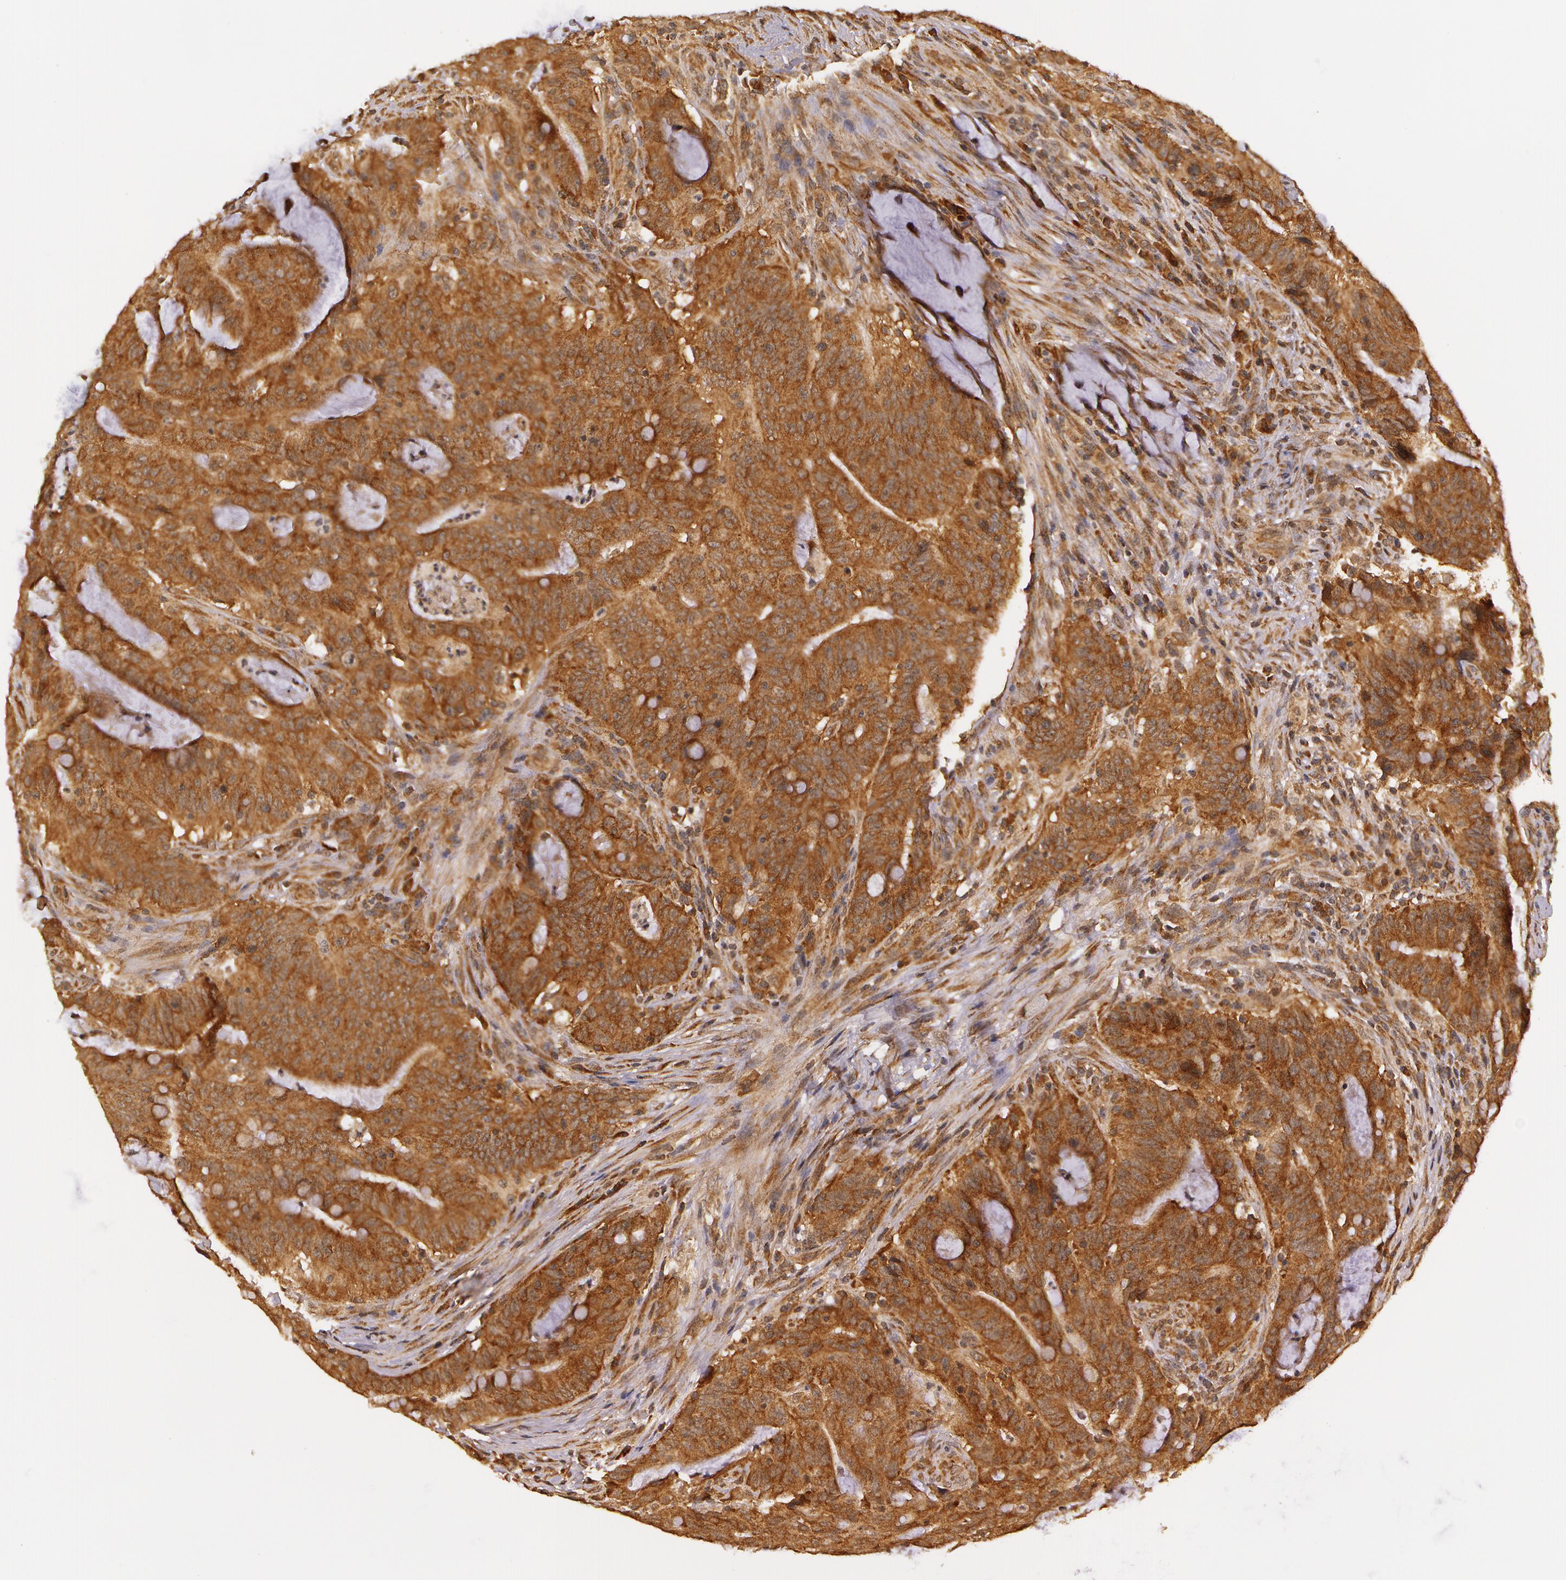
{"staining": {"intensity": "strong", "quantity": ">75%", "location": "cytoplasmic/membranous"}, "tissue": "colorectal cancer", "cell_type": "Tumor cells", "image_type": "cancer", "snomed": [{"axis": "morphology", "description": "Adenocarcinoma, NOS"}, {"axis": "topography", "description": "Colon"}], "caption": "Tumor cells exhibit high levels of strong cytoplasmic/membranous staining in about >75% of cells in human colorectal cancer.", "gene": "ASCC2", "patient": {"sex": "male", "age": 54}}